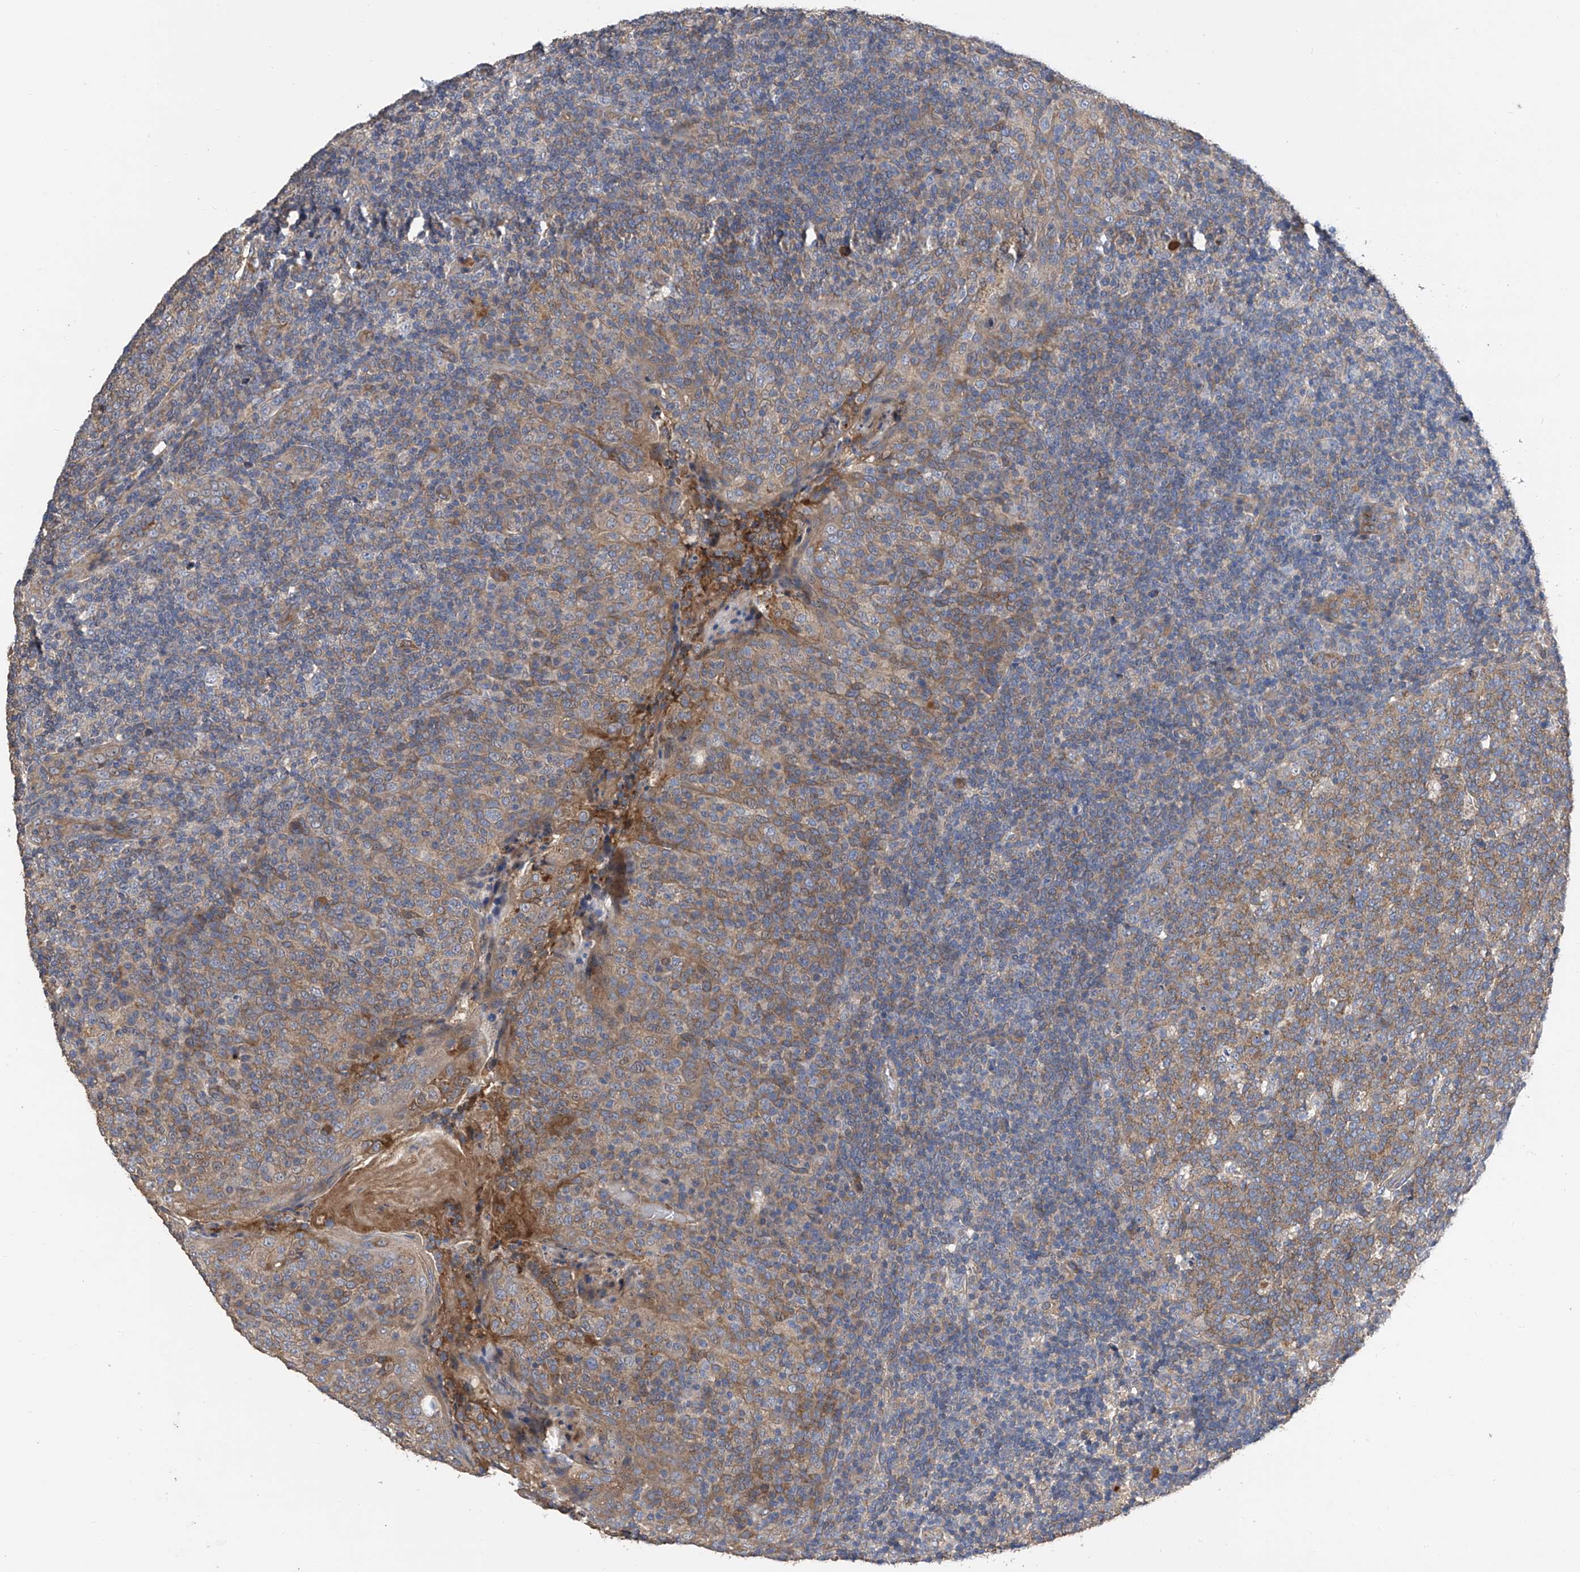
{"staining": {"intensity": "moderate", "quantity": "25%-75%", "location": "cytoplasmic/membranous"}, "tissue": "tonsil", "cell_type": "Germinal center cells", "image_type": "normal", "snomed": [{"axis": "morphology", "description": "Normal tissue, NOS"}, {"axis": "topography", "description": "Tonsil"}], "caption": "IHC staining of unremarkable tonsil, which displays medium levels of moderate cytoplasmic/membranous expression in about 25%-75% of germinal center cells indicating moderate cytoplasmic/membranous protein positivity. The staining was performed using DAB (3,3'-diaminobenzidine) (brown) for protein detection and nuclei were counterstained in hematoxylin (blue).", "gene": "PTK2", "patient": {"sex": "female", "age": 19}}